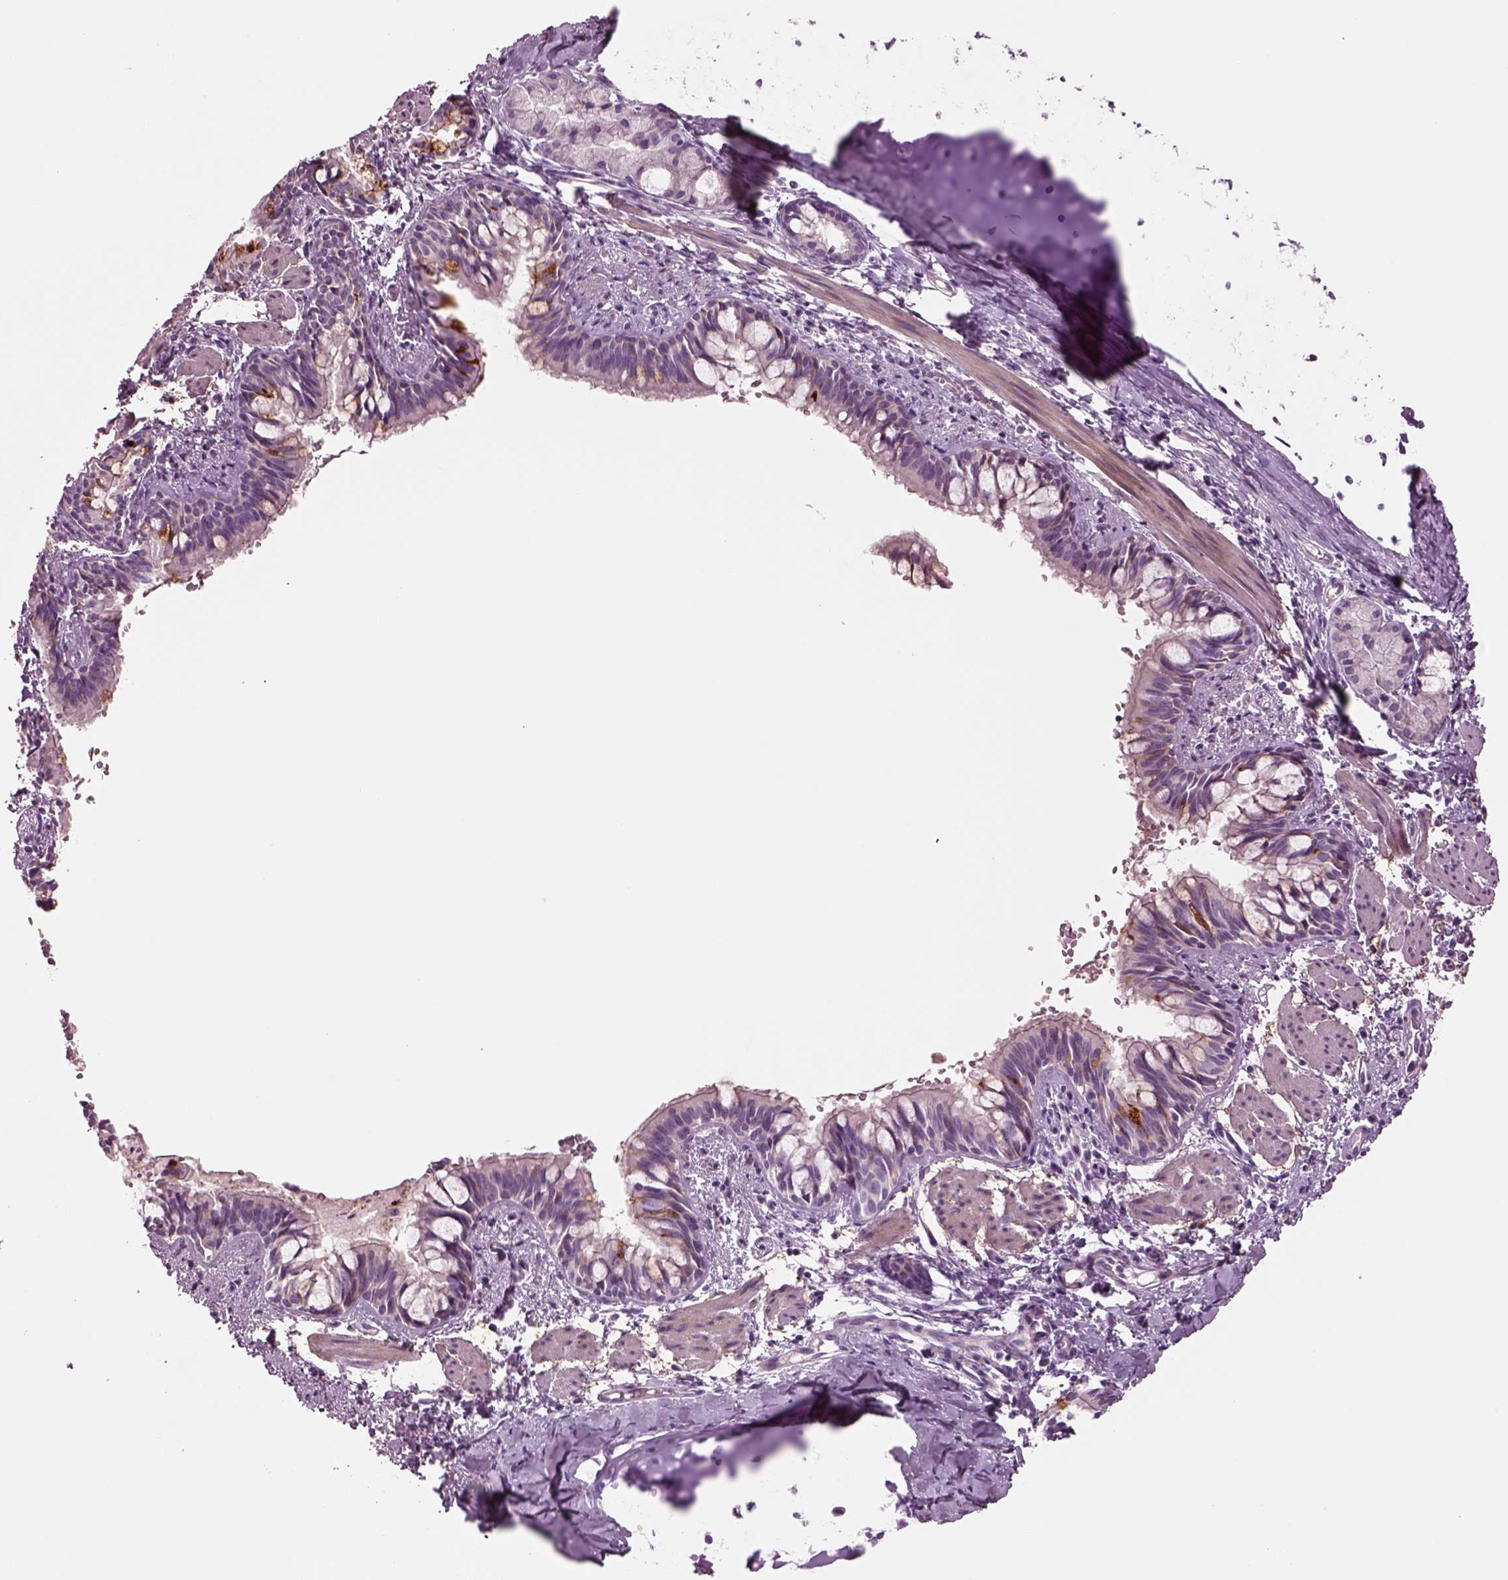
{"staining": {"intensity": "weak", "quantity": "<25%", "location": "cytoplasmic/membranous"}, "tissue": "bronchus", "cell_type": "Respiratory epithelial cells", "image_type": "normal", "snomed": [{"axis": "morphology", "description": "Normal tissue, NOS"}, {"axis": "topography", "description": "Bronchus"}], "caption": "Immunohistochemistry photomicrograph of normal bronchus: bronchus stained with DAB shows no significant protein staining in respiratory epithelial cells.", "gene": "PLPP7", "patient": {"sex": "male", "age": 1}}